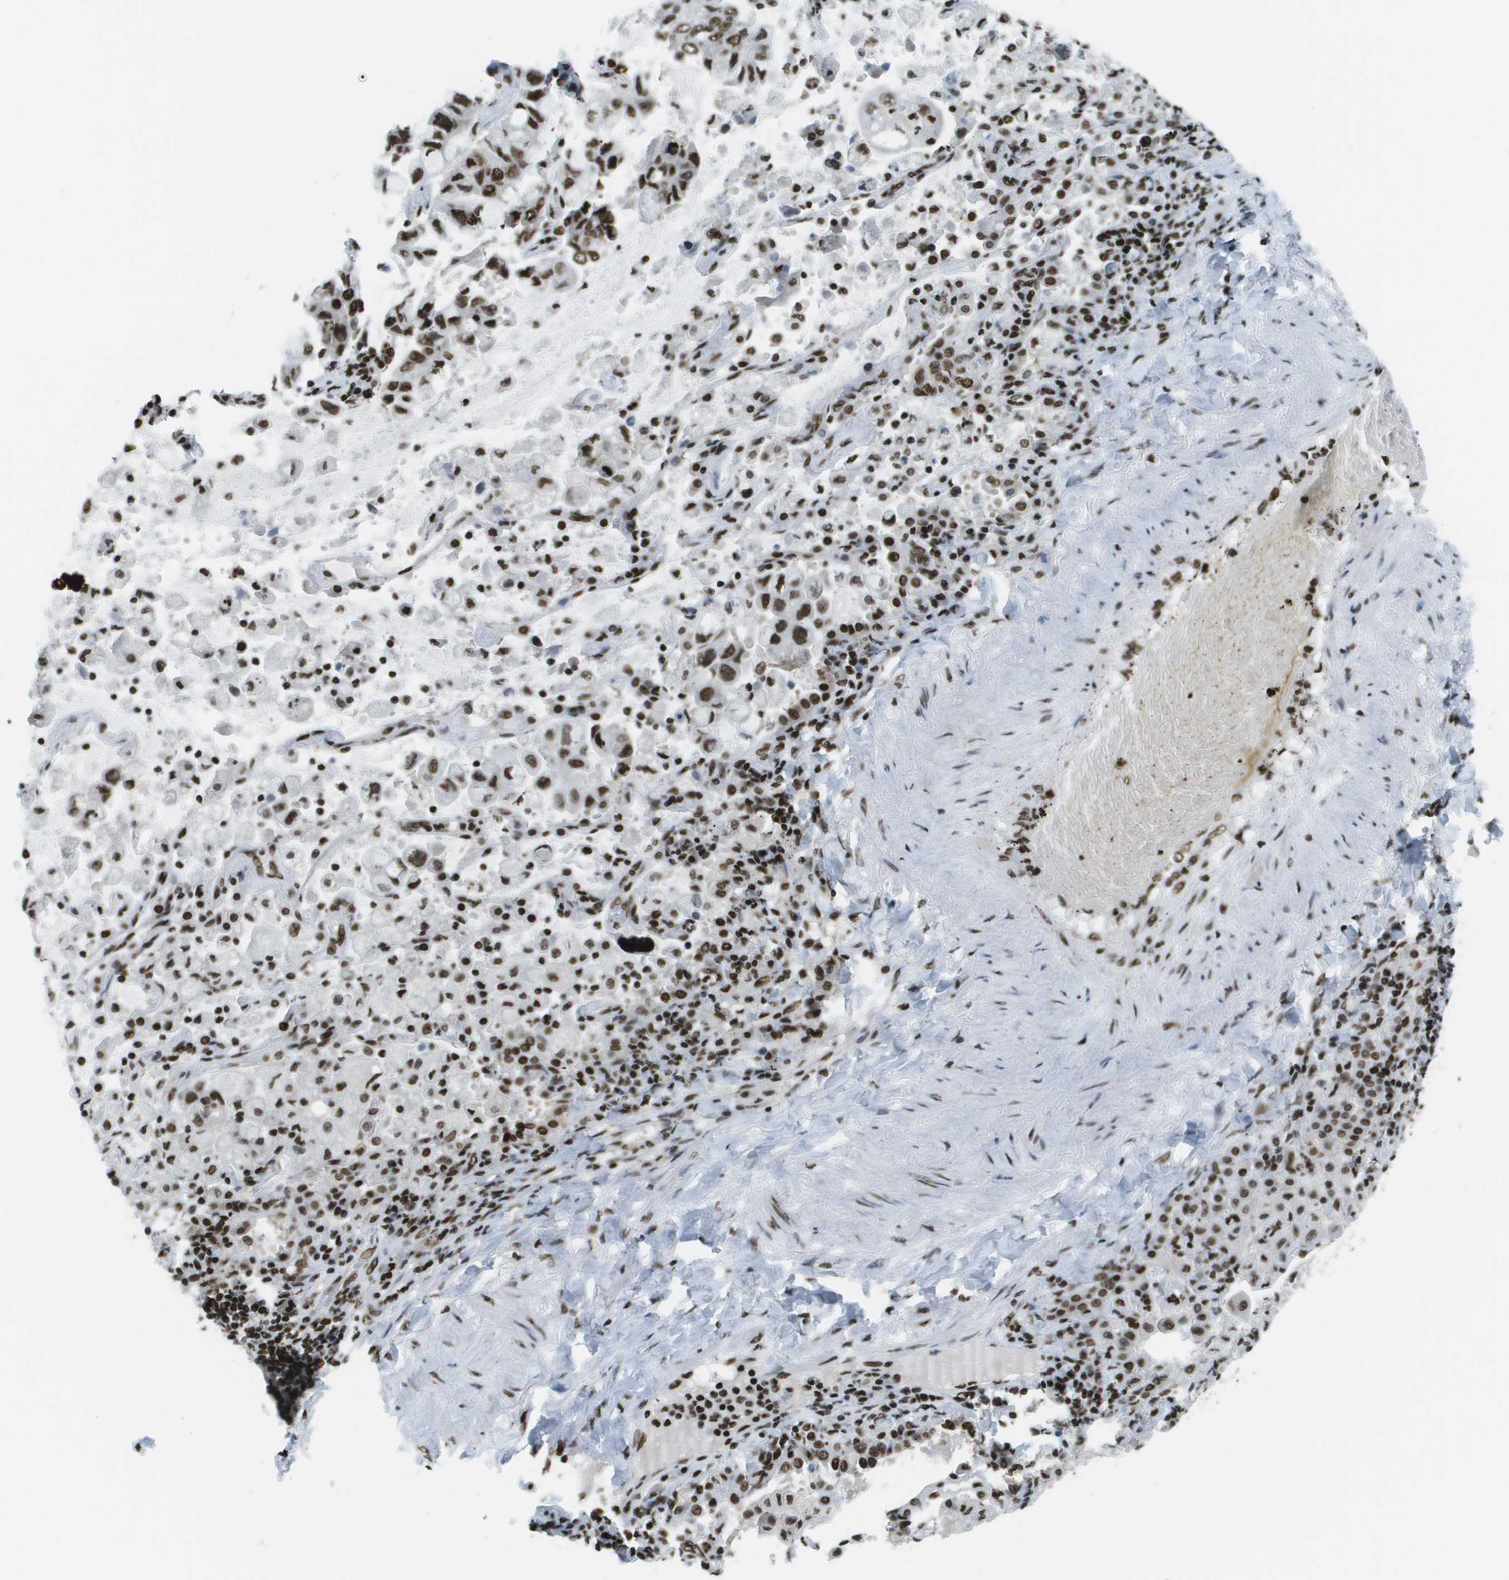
{"staining": {"intensity": "moderate", "quantity": ">75%", "location": "nuclear"}, "tissue": "lung cancer", "cell_type": "Tumor cells", "image_type": "cancer", "snomed": [{"axis": "morphology", "description": "Adenocarcinoma, NOS"}, {"axis": "topography", "description": "Lung"}], "caption": "Immunohistochemical staining of human lung cancer shows medium levels of moderate nuclear positivity in about >75% of tumor cells.", "gene": "GLYR1", "patient": {"sex": "male", "age": 64}}